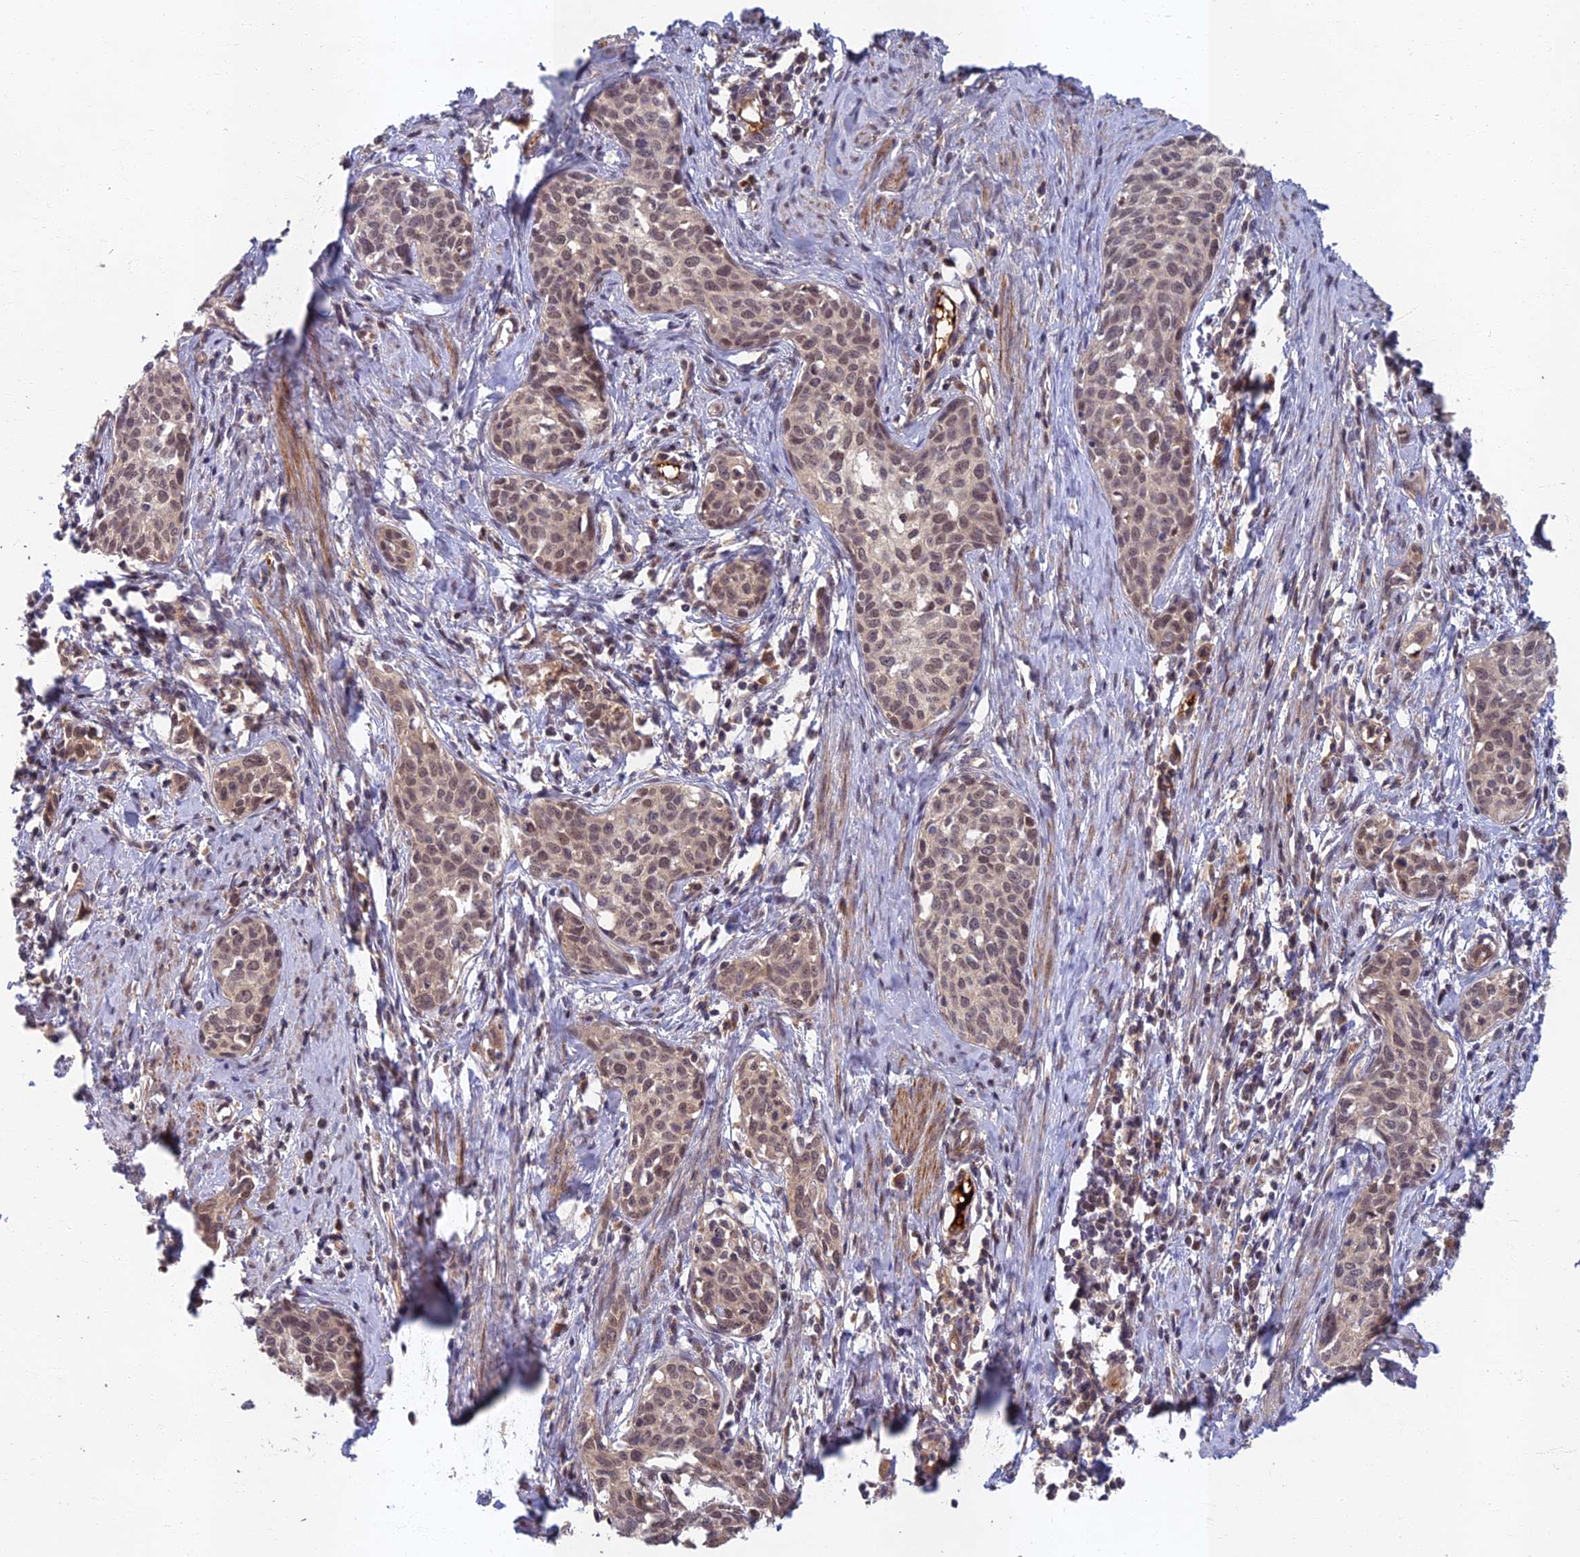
{"staining": {"intensity": "weak", "quantity": ">75%", "location": "cytoplasmic/membranous,nuclear"}, "tissue": "cervical cancer", "cell_type": "Tumor cells", "image_type": "cancer", "snomed": [{"axis": "morphology", "description": "Squamous cell carcinoma, NOS"}, {"axis": "topography", "description": "Cervix"}], "caption": "Human cervical squamous cell carcinoma stained for a protein (brown) displays weak cytoplasmic/membranous and nuclear positive expression in approximately >75% of tumor cells.", "gene": "EARS2", "patient": {"sex": "female", "age": 52}}